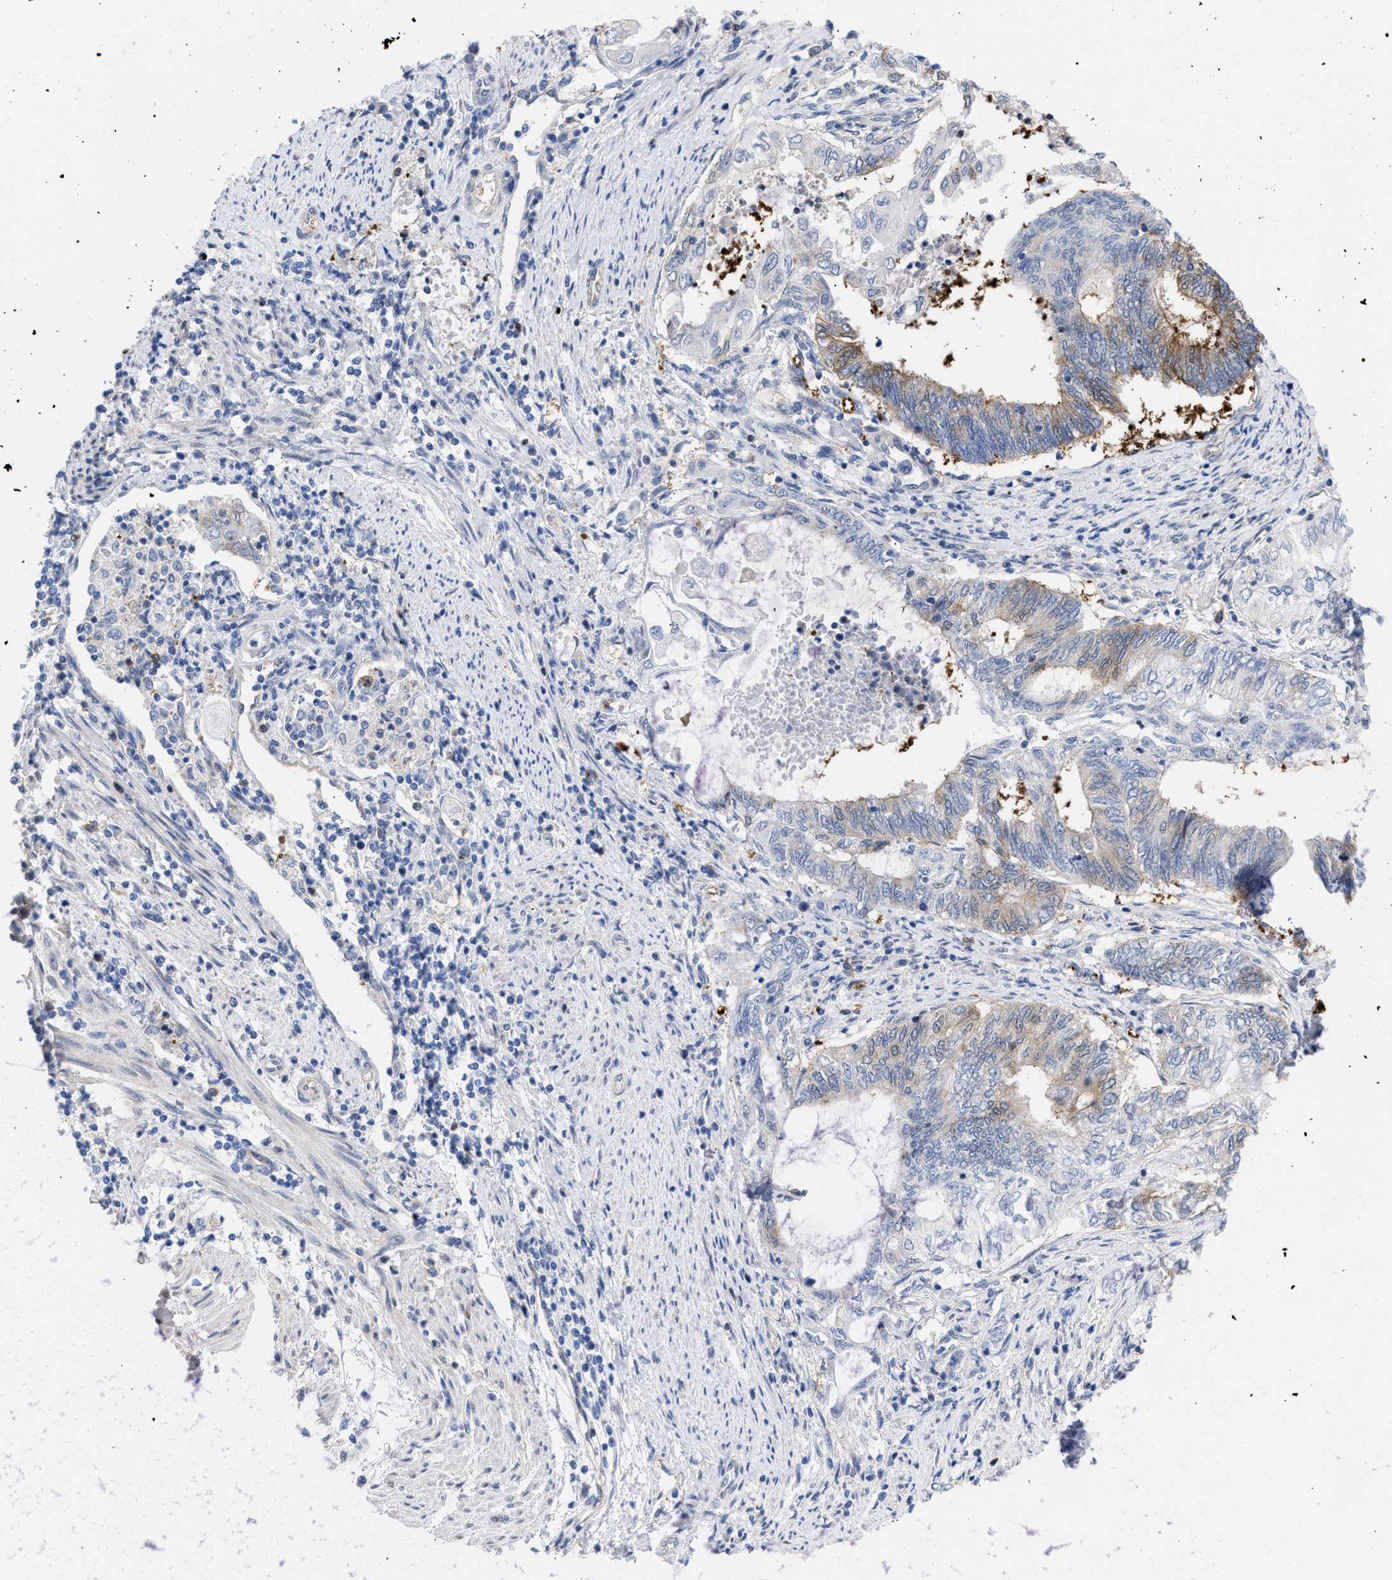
{"staining": {"intensity": "weak", "quantity": "25%-75%", "location": "cytoplasmic/membranous"}, "tissue": "endometrial cancer", "cell_type": "Tumor cells", "image_type": "cancer", "snomed": [{"axis": "morphology", "description": "Adenocarcinoma, NOS"}, {"axis": "topography", "description": "Uterus"}, {"axis": "topography", "description": "Endometrium"}], "caption": "Weak cytoplasmic/membranous positivity is identified in about 25%-75% of tumor cells in endometrial cancer.", "gene": "THRA", "patient": {"sex": "female", "age": 70}}